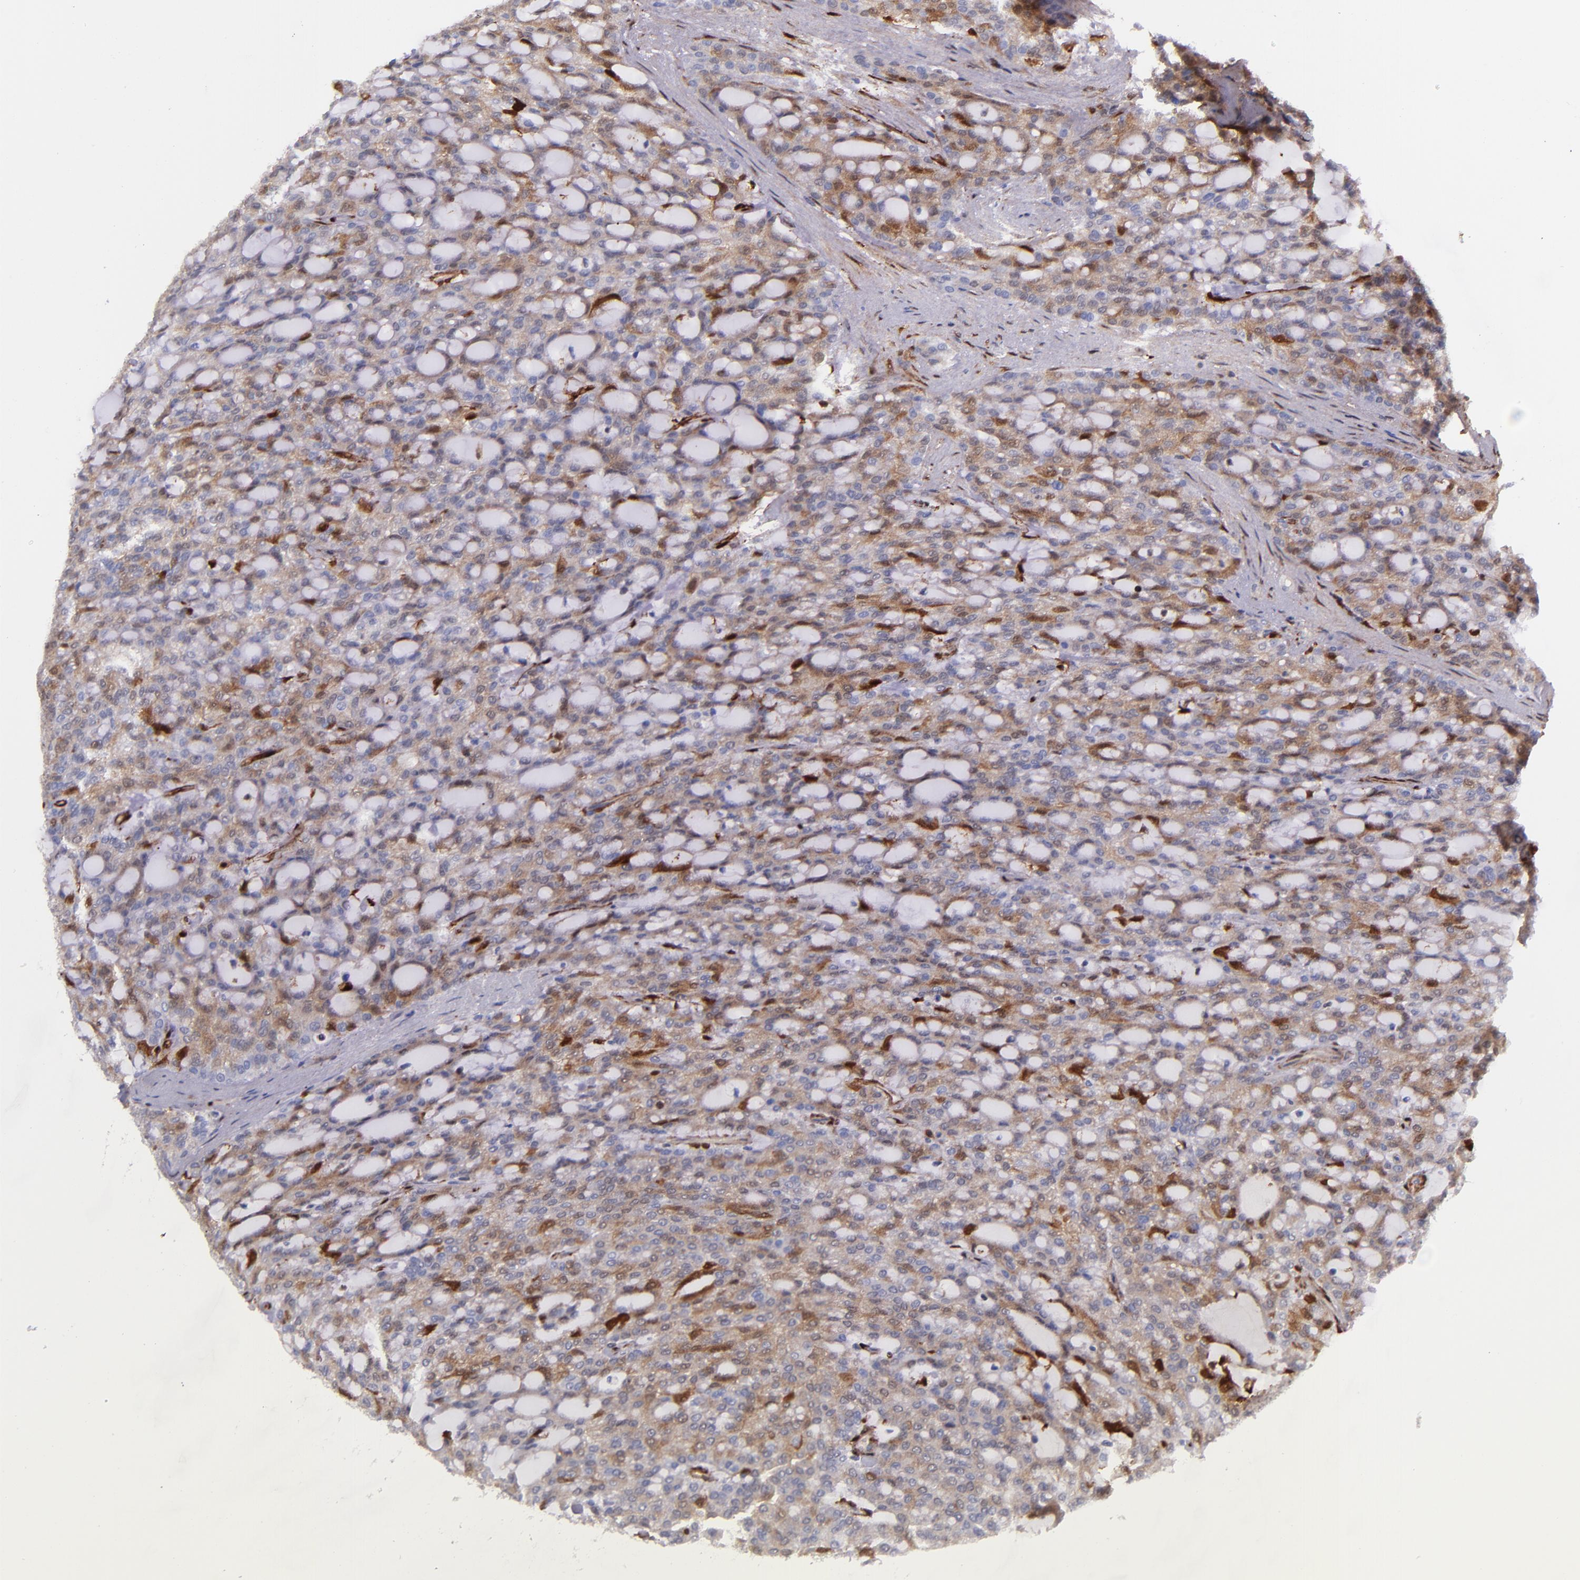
{"staining": {"intensity": "moderate", "quantity": ">75%", "location": "cytoplasmic/membranous"}, "tissue": "renal cancer", "cell_type": "Tumor cells", "image_type": "cancer", "snomed": [{"axis": "morphology", "description": "Adenocarcinoma, NOS"}, {"axis": "topography", "description": "Kidney"}], "caption": "The photomicrograph displays a brown stain indicating the presence of a protein in the cytoplasmic/membranous of tumor cells in renal adenocarcinoma.", "gene": "LGALS1", "patient": {"sex": "male", "age": 63}}